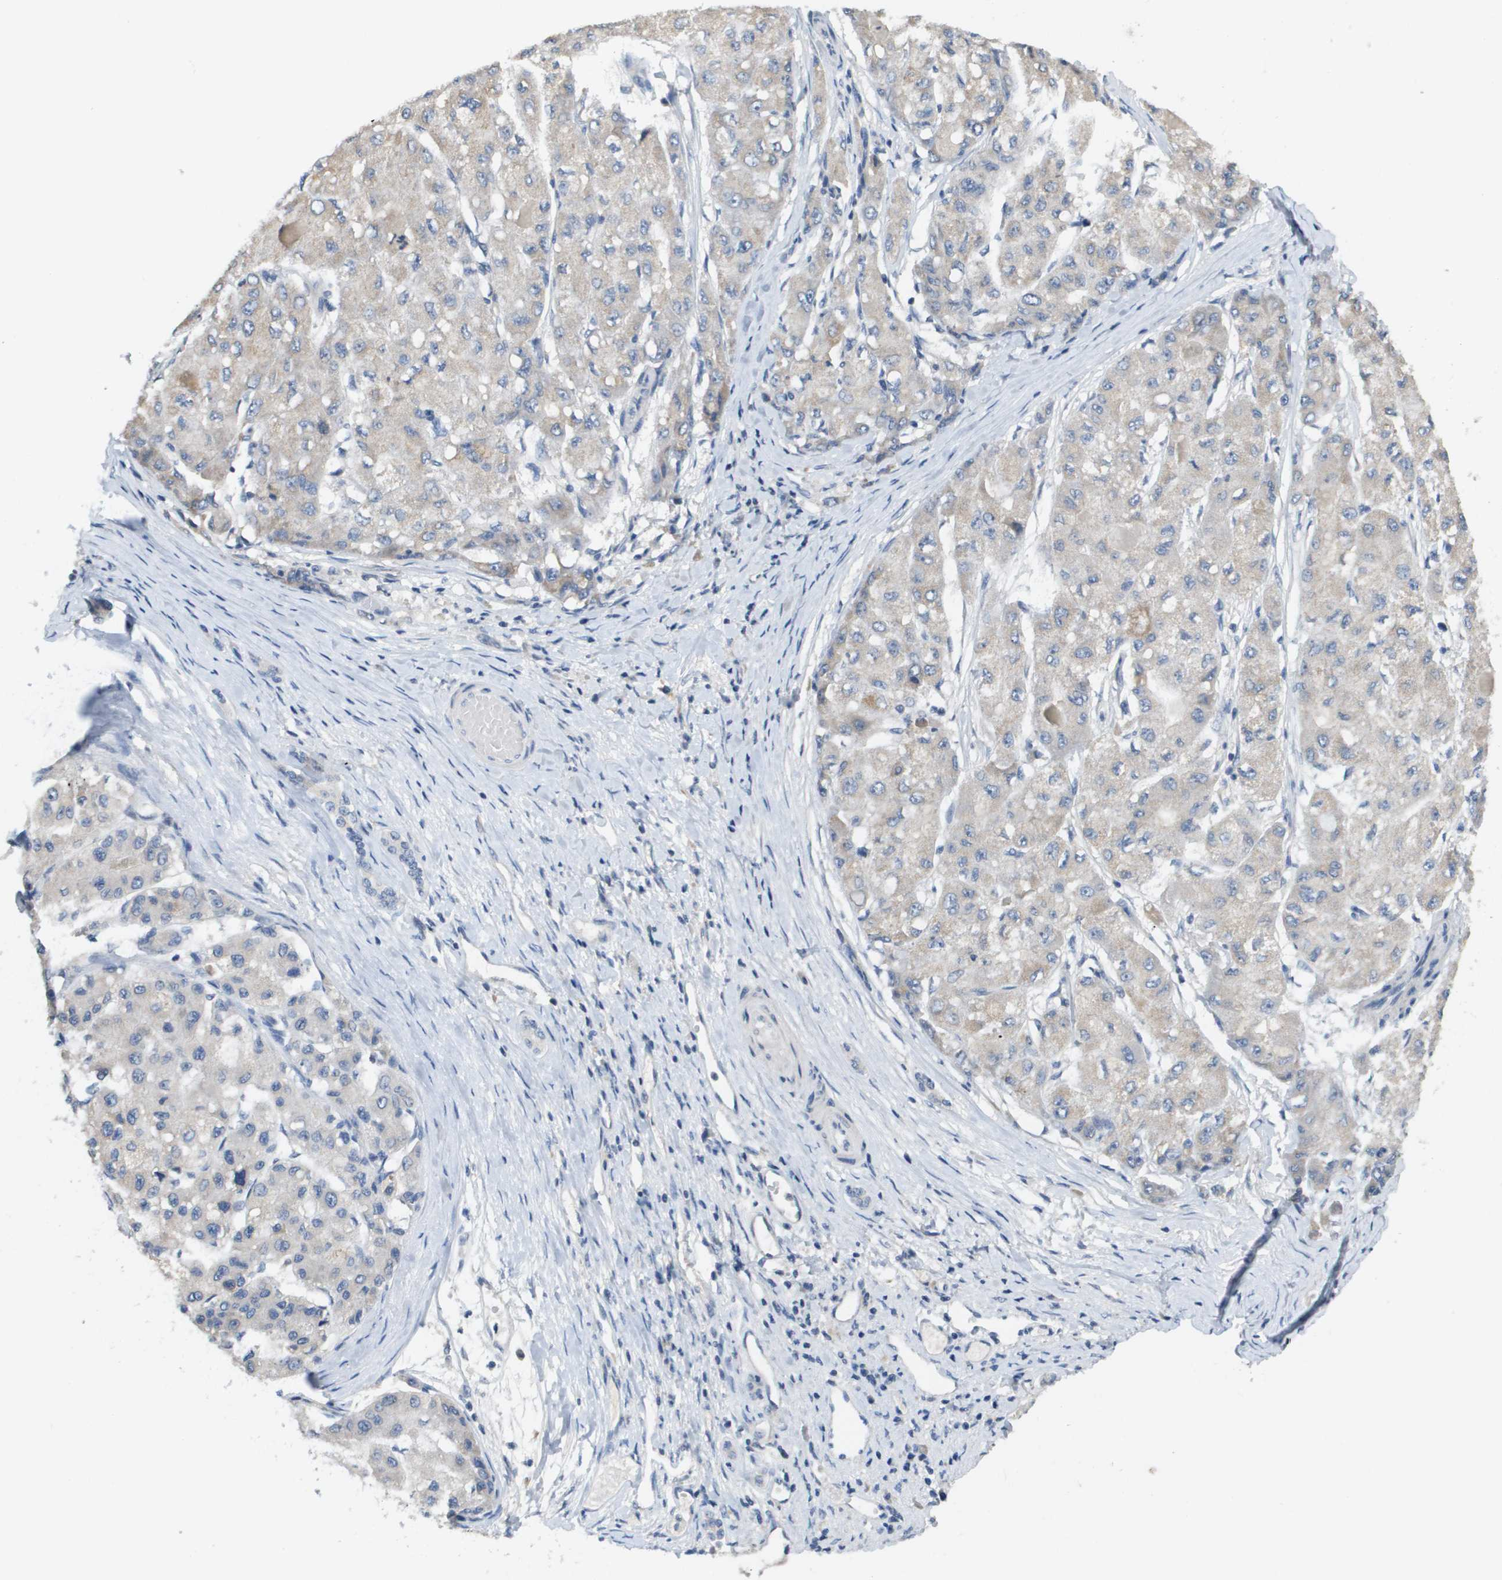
{"staining": {"intensity": "weak", "quantity": "<25%", "location": "cytoplasmic/membranous"}, "tissue": "liver cancer", "cell_type": "Tumor cells", "image_type": "cancer", "snomed": [{"axis": "morphology", "description": "Carcinoma, Hepatocellular, NOS"}, {"axis": "topography", "description": "Liver"}], "caption": "Hepatocellular carcinoma (liver) stained for a protein using IHC reveals no positivity tumor cells.", "gene": "CAPN11", "patient": {"sex": "male", "age": 80}}